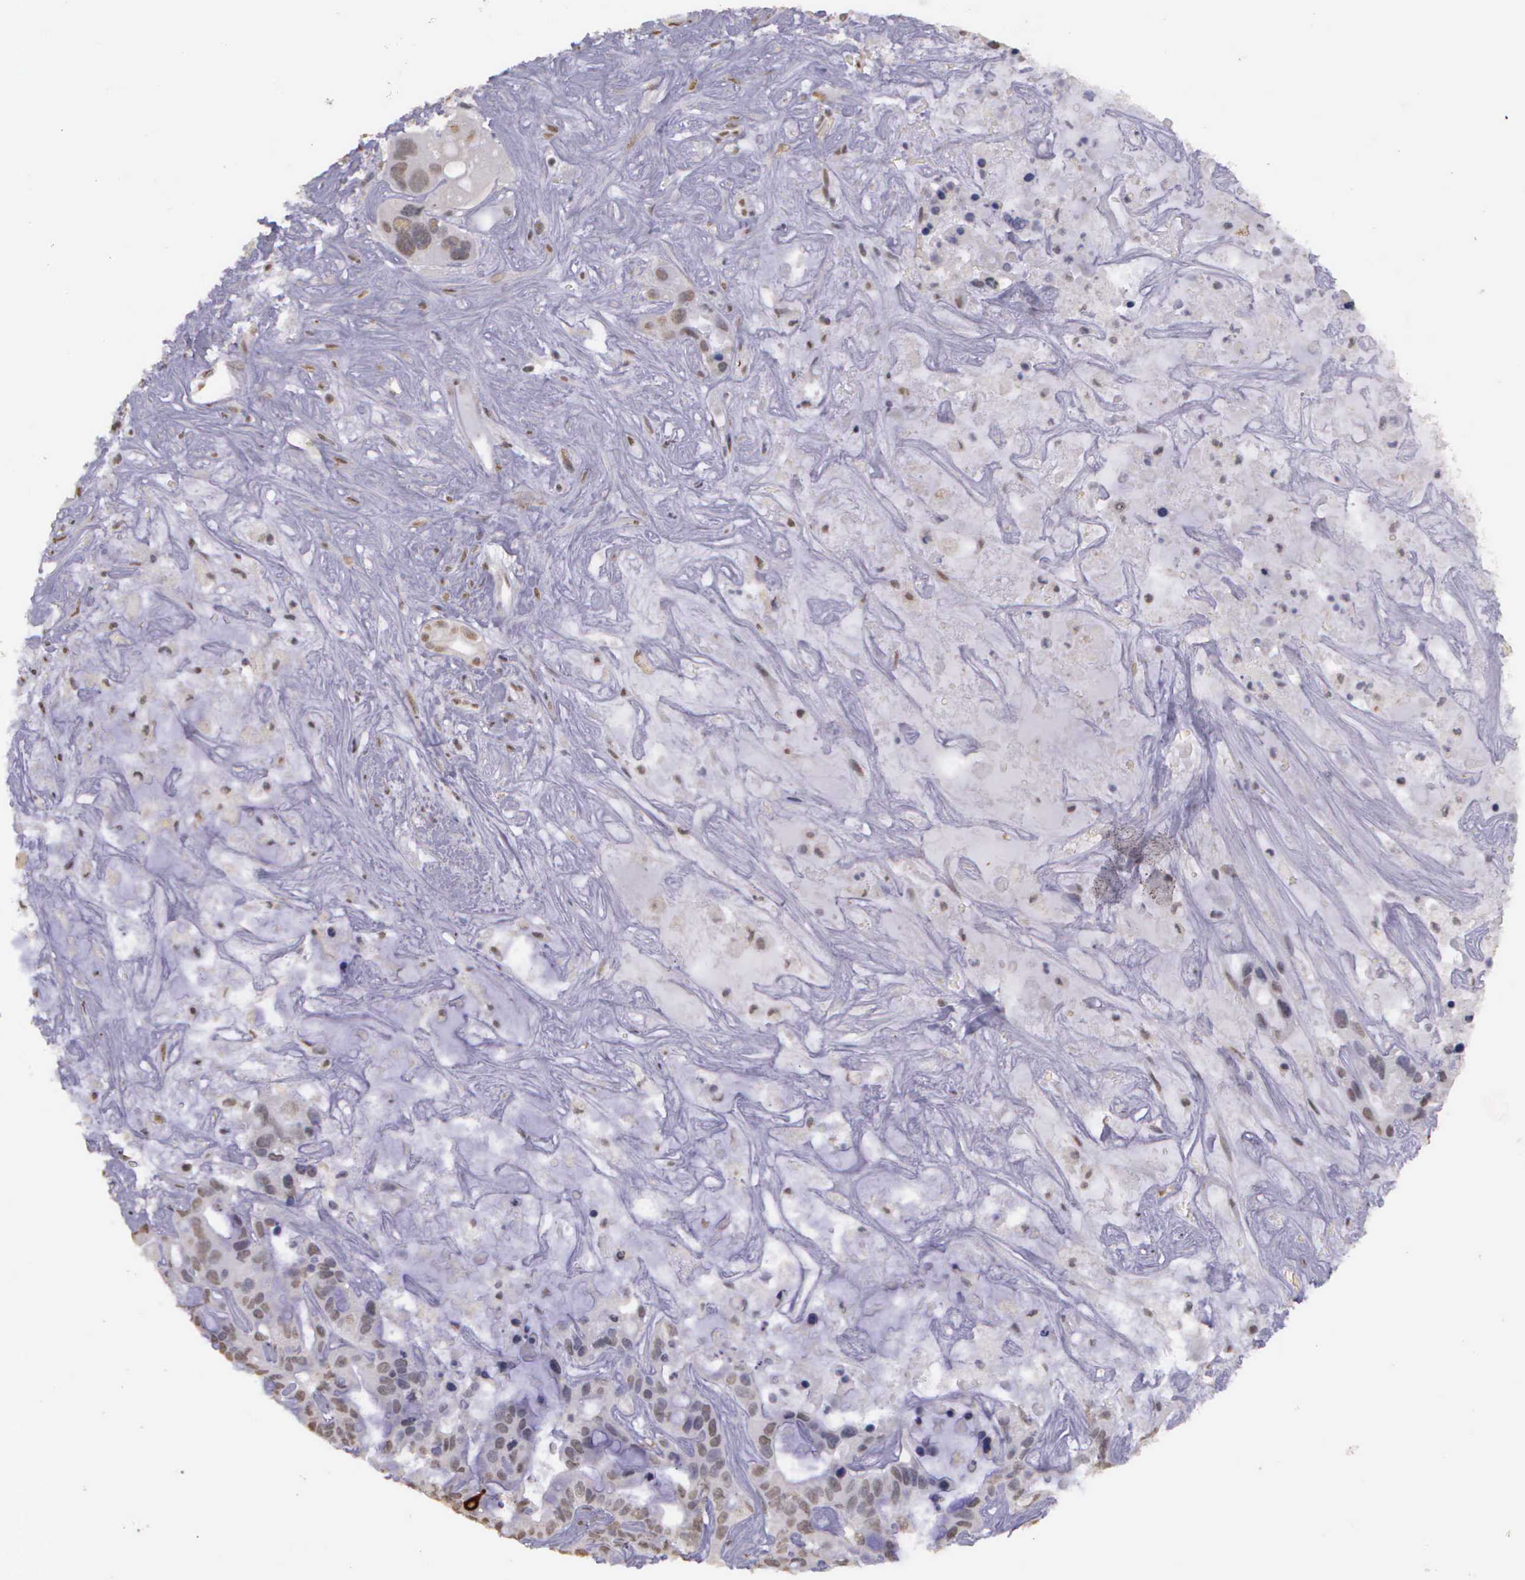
{"staining": {"intensity": "weak", "quantity": "<25%", "location": "nuclear"}, "tissue": "liver cancer", "cell_type": "Tumor cells", "image_type": "cancer", "snomed": [{"axis": "morphology", "description": "Cholangiocarcinoma"}, {"axis": "topography", "description": "Liver"}], "caption": "An image of human liver cholangiocarcinoma is negative for staining in tumor cells. (Brightfield microscopy of DAB (3,3'-diaminobenzidine) immunohistochemistry (IHC) at high magnification).", "gene": "ARMCX5", "patient": {"sex": "female", "age": 65}}